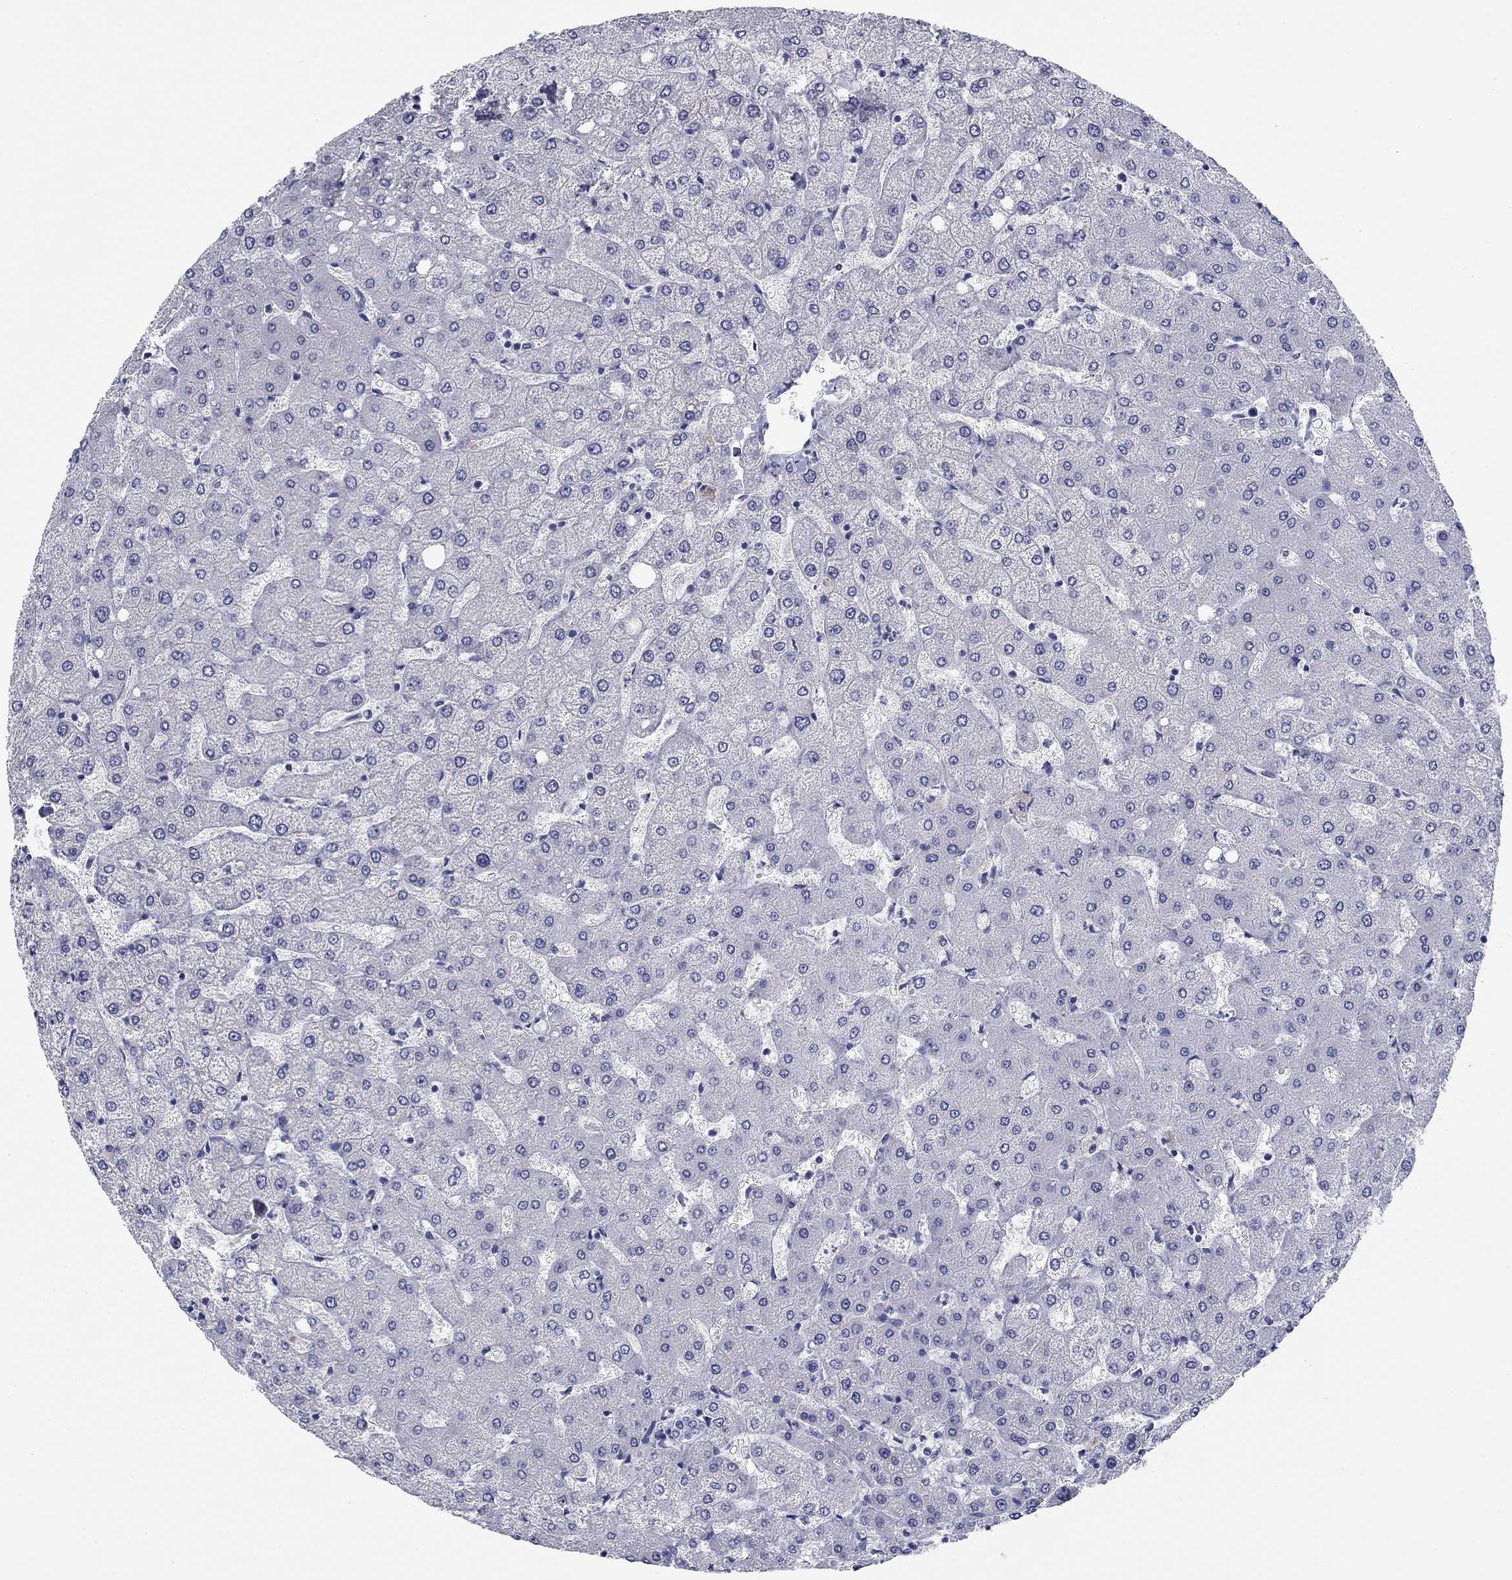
{"staining": {"intensity": "negative", "quantity": "none", "location": "none"}, "tissue": "liver", "cell_type": "Cholangiocytes", "image_type": "normal", "snomed": [{"axis": "morphology", "description": "Normal tissue, NOS"}, {"axis": "topography", "description": "Liver"}], "caption": "An immunohistochemistry image of normal liver is shown. There is no staining in cholangiocytes of liver. The staining was performed using DAB (3,3'-diaminobenzidine) to visualize the protein expression in brown, while the nuclei were stained in blue with hematoxylin (Magnification: 20x).", "gene": "KCNH1", "patient": {"sex": "female", "age": 54}}